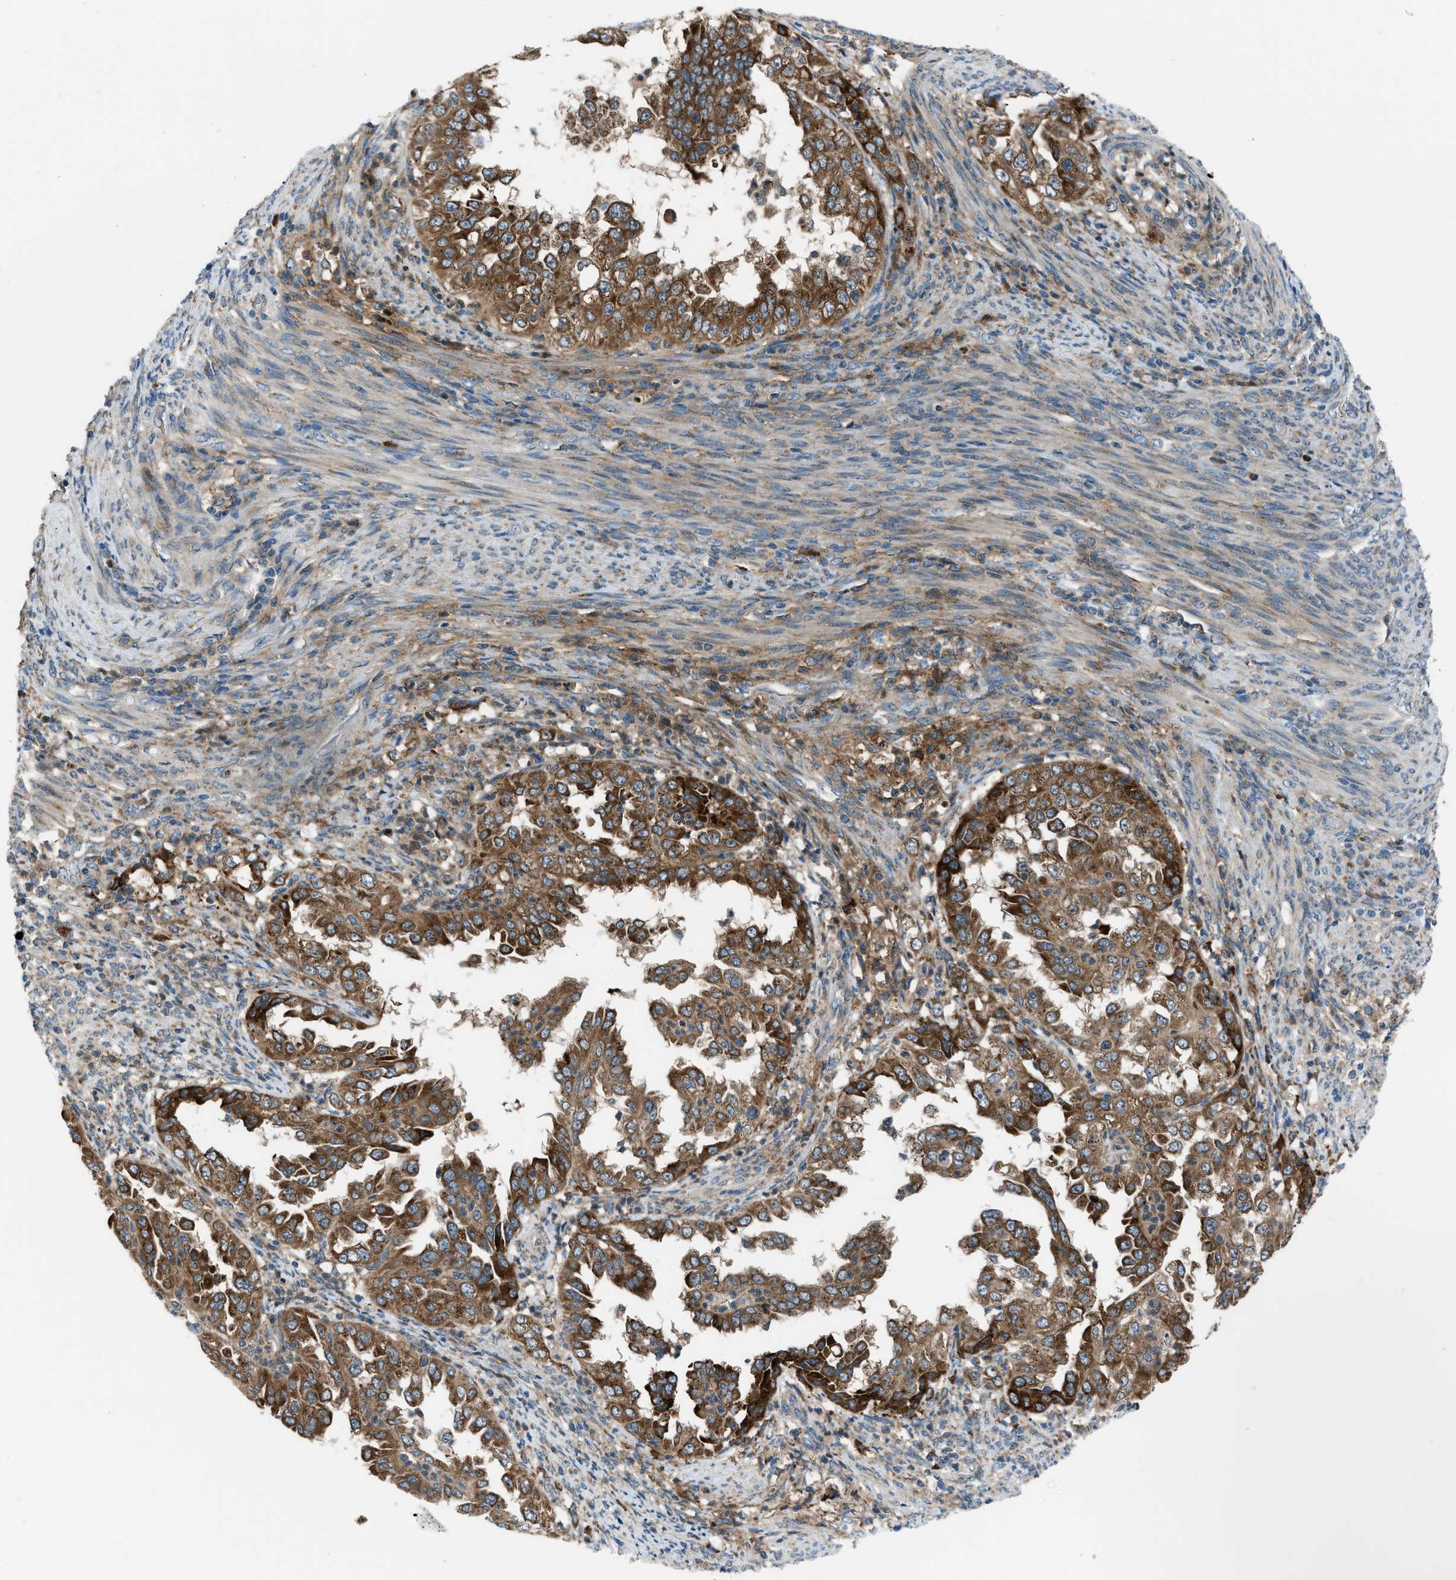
{"staining": {"intensity": "moderate", "quantity": ">75%", "location": "cytoplasmic/membranous"}, "tissue": "endometrial cancer", "cell_type": "Tumor cells", "image_type": "cancer", "snomed": [{"axis": "morphology", "description": "Adenocarcinoma, NOS"}, {"axis": "topography", "description": "Endometrium"}], "caption": "Immunohistochemistry (IHC) (DAB) staining of endometrial cancer (adenocarcinoma) shows moderate cytoplasmic/membranous protein expression in about >75% of tumor cells. The staining was performed using DAB to visualize the protein expression in brown, while the nuclei were stained in blue with hematoxylin (Magnification: 20x).", "gene": "EDARADD", "patient": {"sex": "female", "age": 85}}